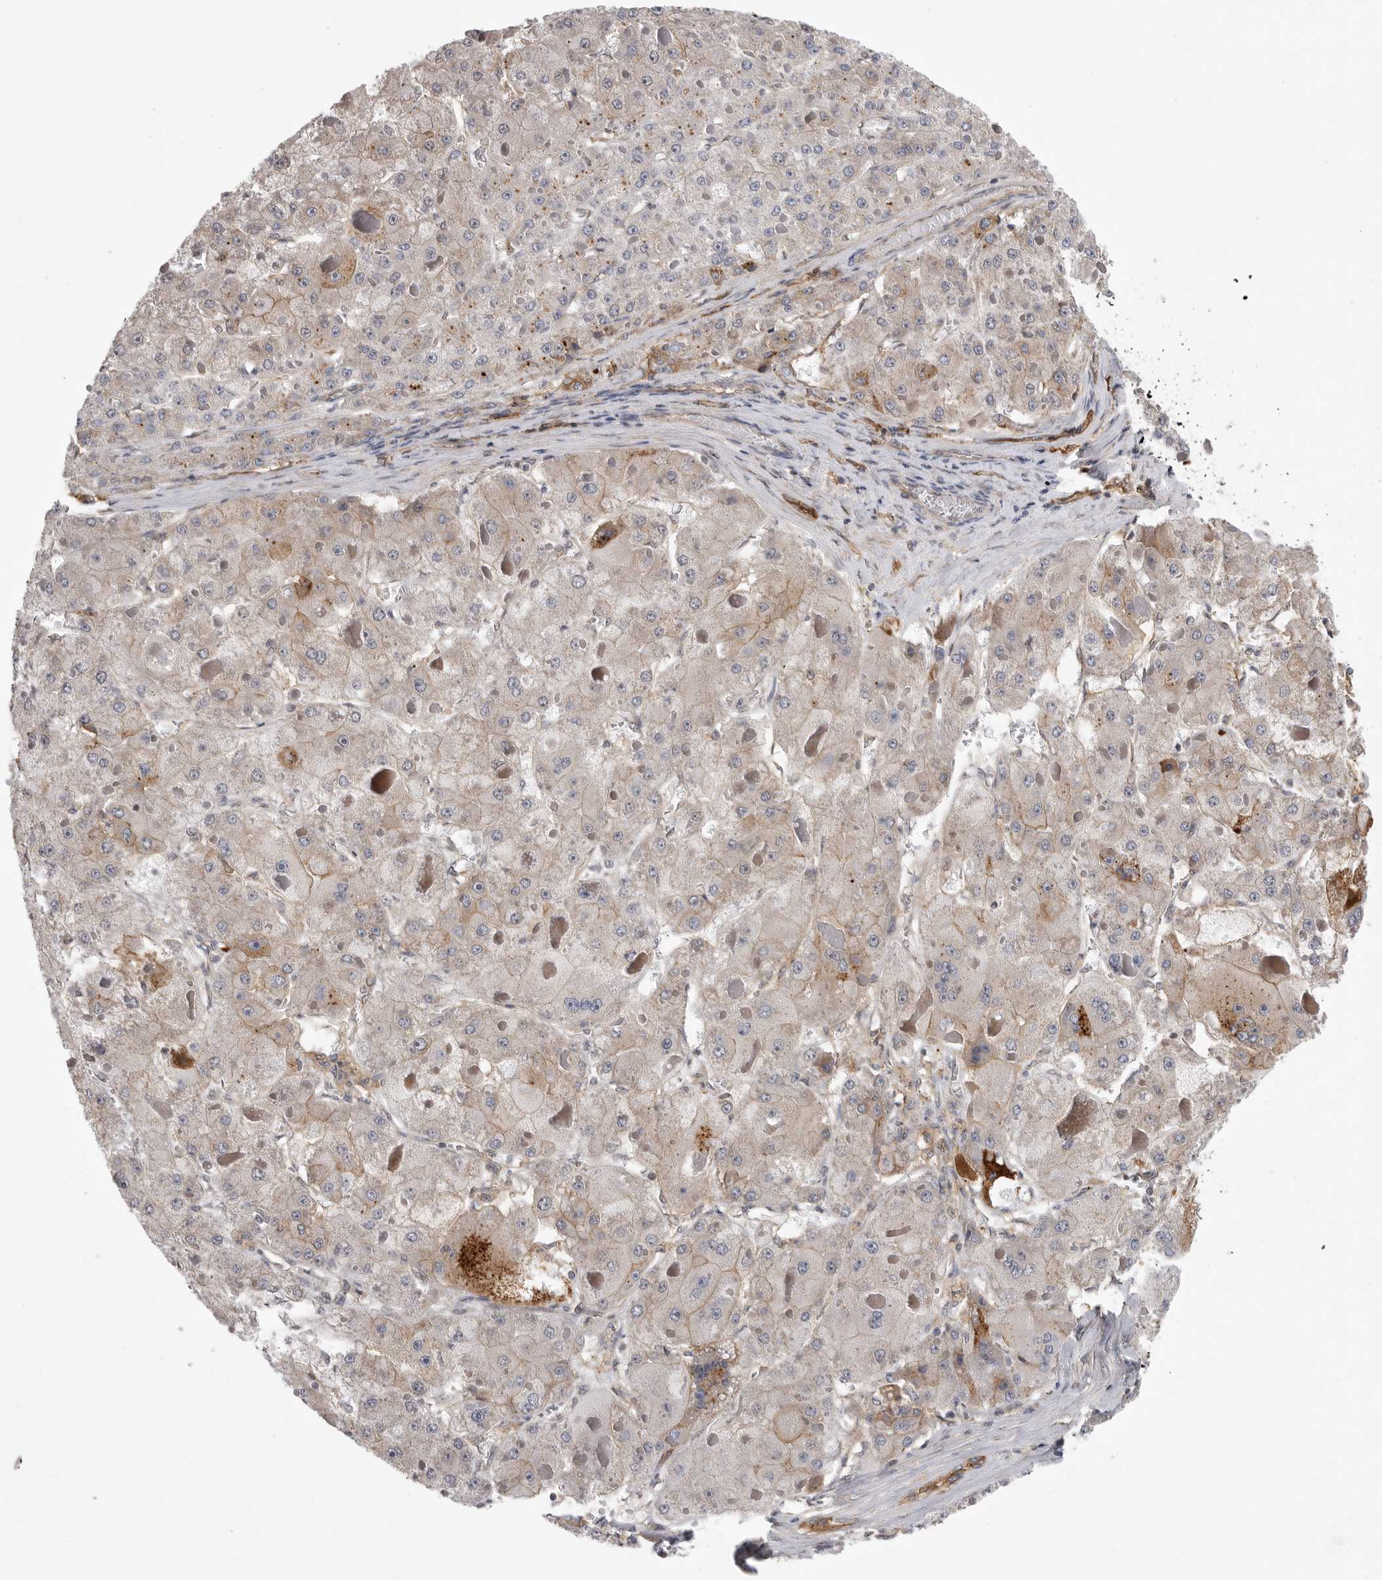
{"staining": {"intensity": "moderate", "quantity": "<25%", "location": "cytoplasmic/membranous"}, "tissue": "liver cancer", "cell_type": "Tumor cells", "image_type": "cancer", "snomed": [{"axis": "morphology", "description": "Carcinoma, Hepatocellular, NOS"}, {"axis": "topography", "description": "Liver"}], "caption": "Hepatocellular carcinoma (liver) was stained to show a protein in brown. There is low levels of moderate cytoplasmic/membranous staining in about <25% of tumor cells. The staining was performed using DAB, with brown indicating positive protein expression. Nuclei are stained blue with hematoxylin.", "gene": "NECTIN1", "patient": {"sex": "female", "age": 73}}